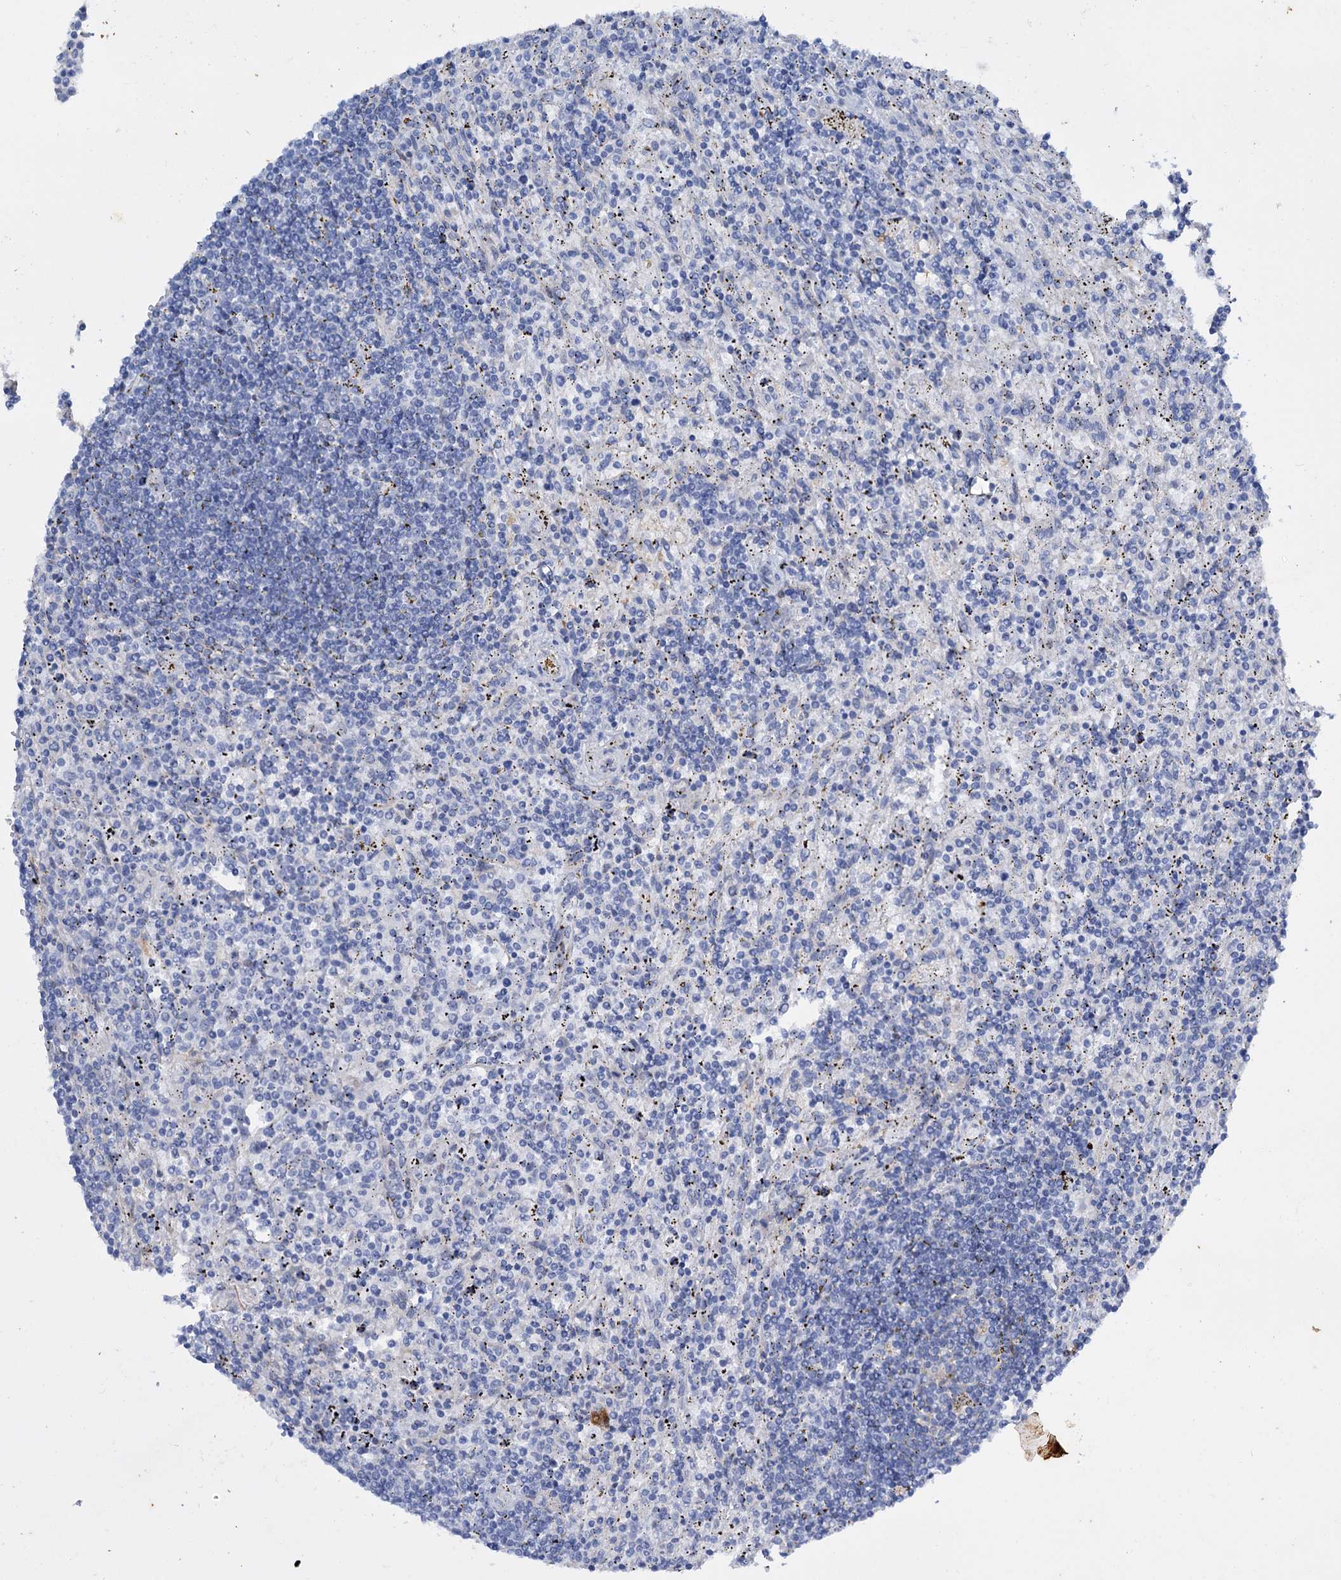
{"staining": {"intensity": "negative", "quantity": "none", "location": "none"}, "tissue": "lymphoma", "cell_type": "Tumor cells", "image_type": "cancer", "snomed": [{"axis": "morphology", "description": "Malignant lymphoma, non-Hodgkin's type, Low grade"}, {"axis": "topography", "description": "Spleen"}], "caption": "DAB immunohistochemical staining of human lymphoma exhibits no significant expression in tumor cells.", "gene": "FAAP20", "patient": {"sex": "male", "age": 76}}